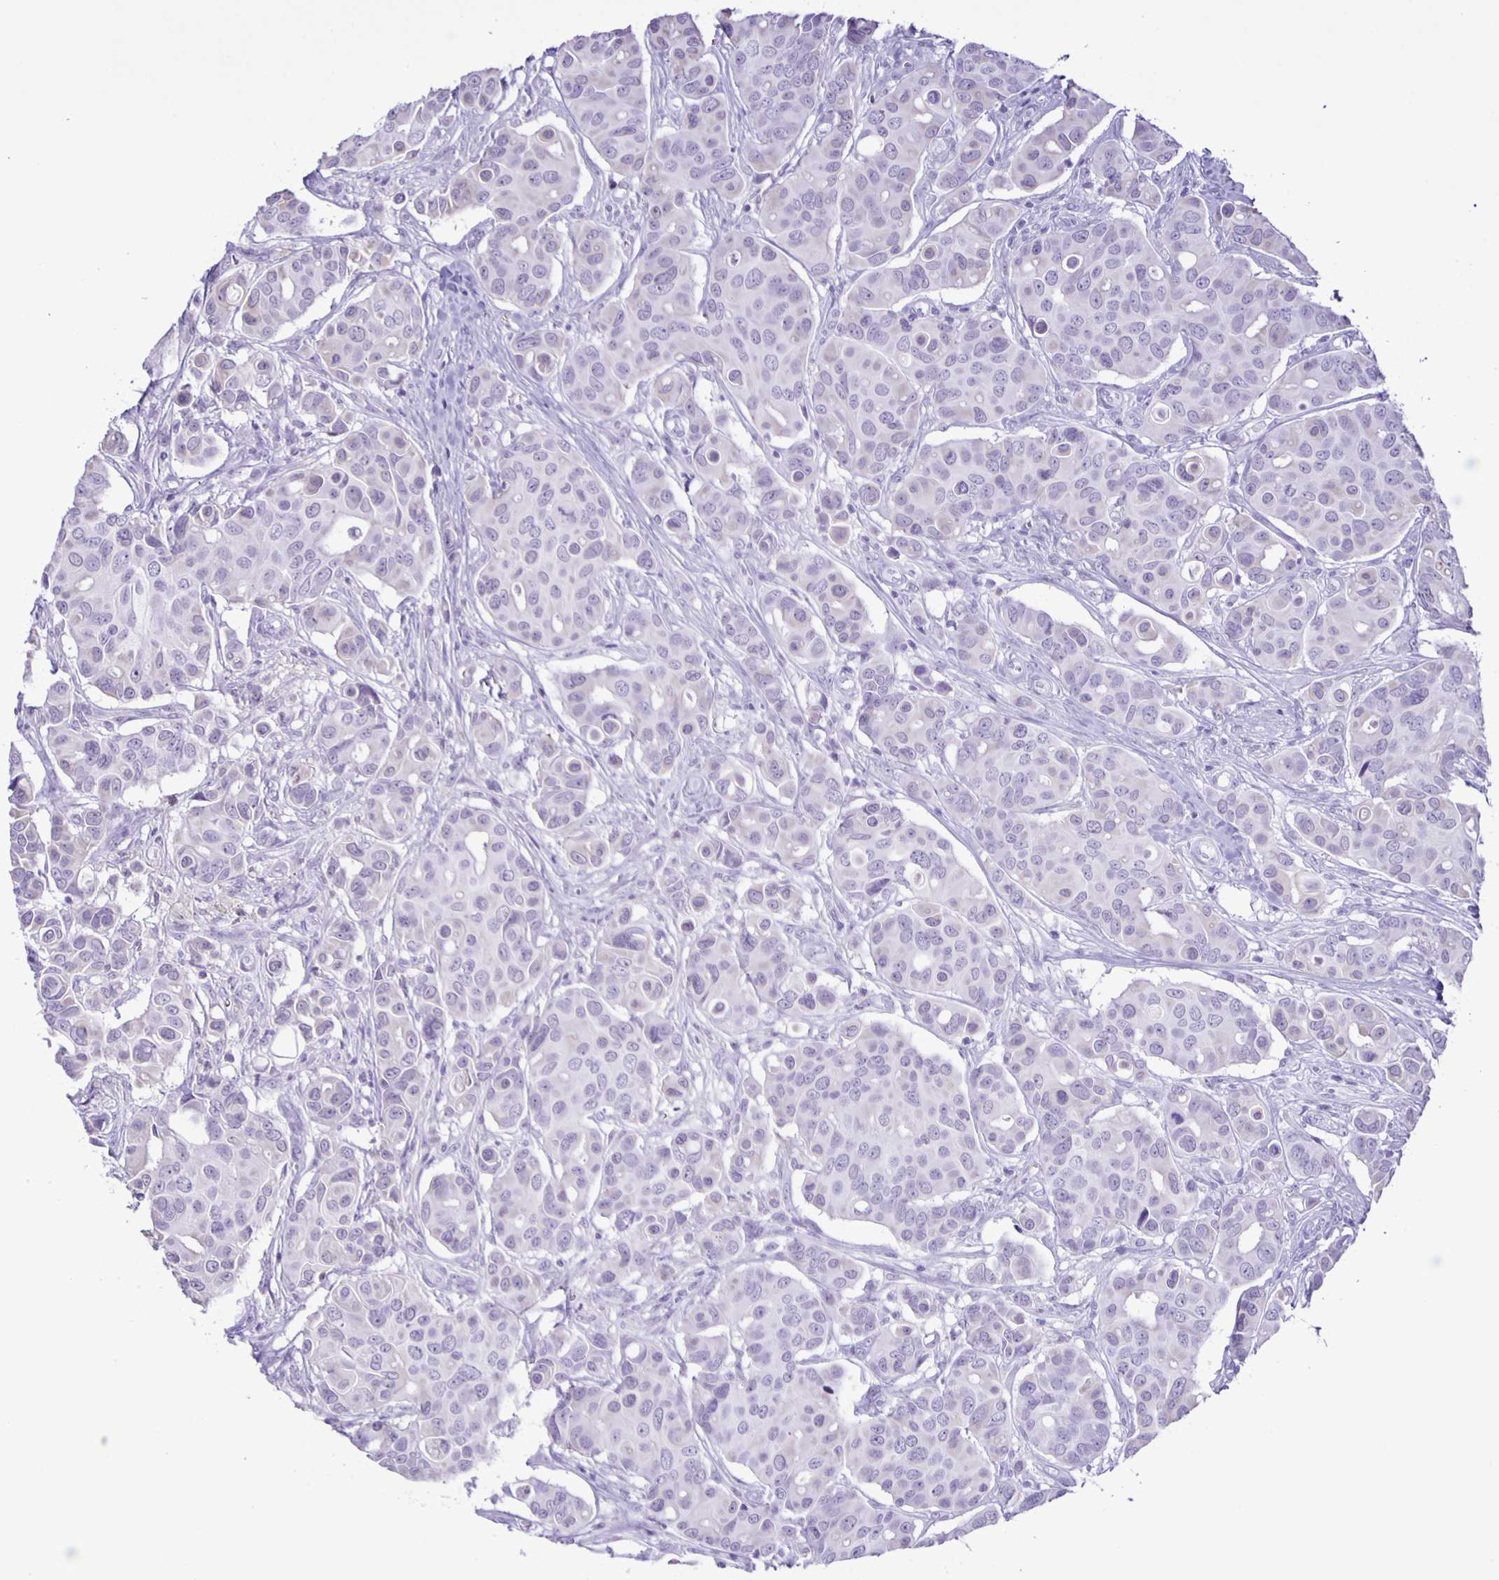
{"staining": {"intensity": "weak", "quantity": "<25%", "location": "nuclear"}, "tissue": "breast cancer", "cell_type": "Tumor cells", "image_type": "cancer", "snomed": [{"axis": "morphology", "description": "Normal tissue, NOS"}, {"axis": "morphology", "description": "Duct carcinoma"}, {"axis": "topography", "description": "Skin"}, {"axis": "topography", "description": "Breast"}], "caption": "A micrograph of human infiltrating ductal carcinoma (breast) is negative for staining in tumor cells. (DAB immunohistochemistry (IHC) with hematoxylin counter stain).", "gene": "EZHIP", "patient": {"sex": "female", "age": 54}}